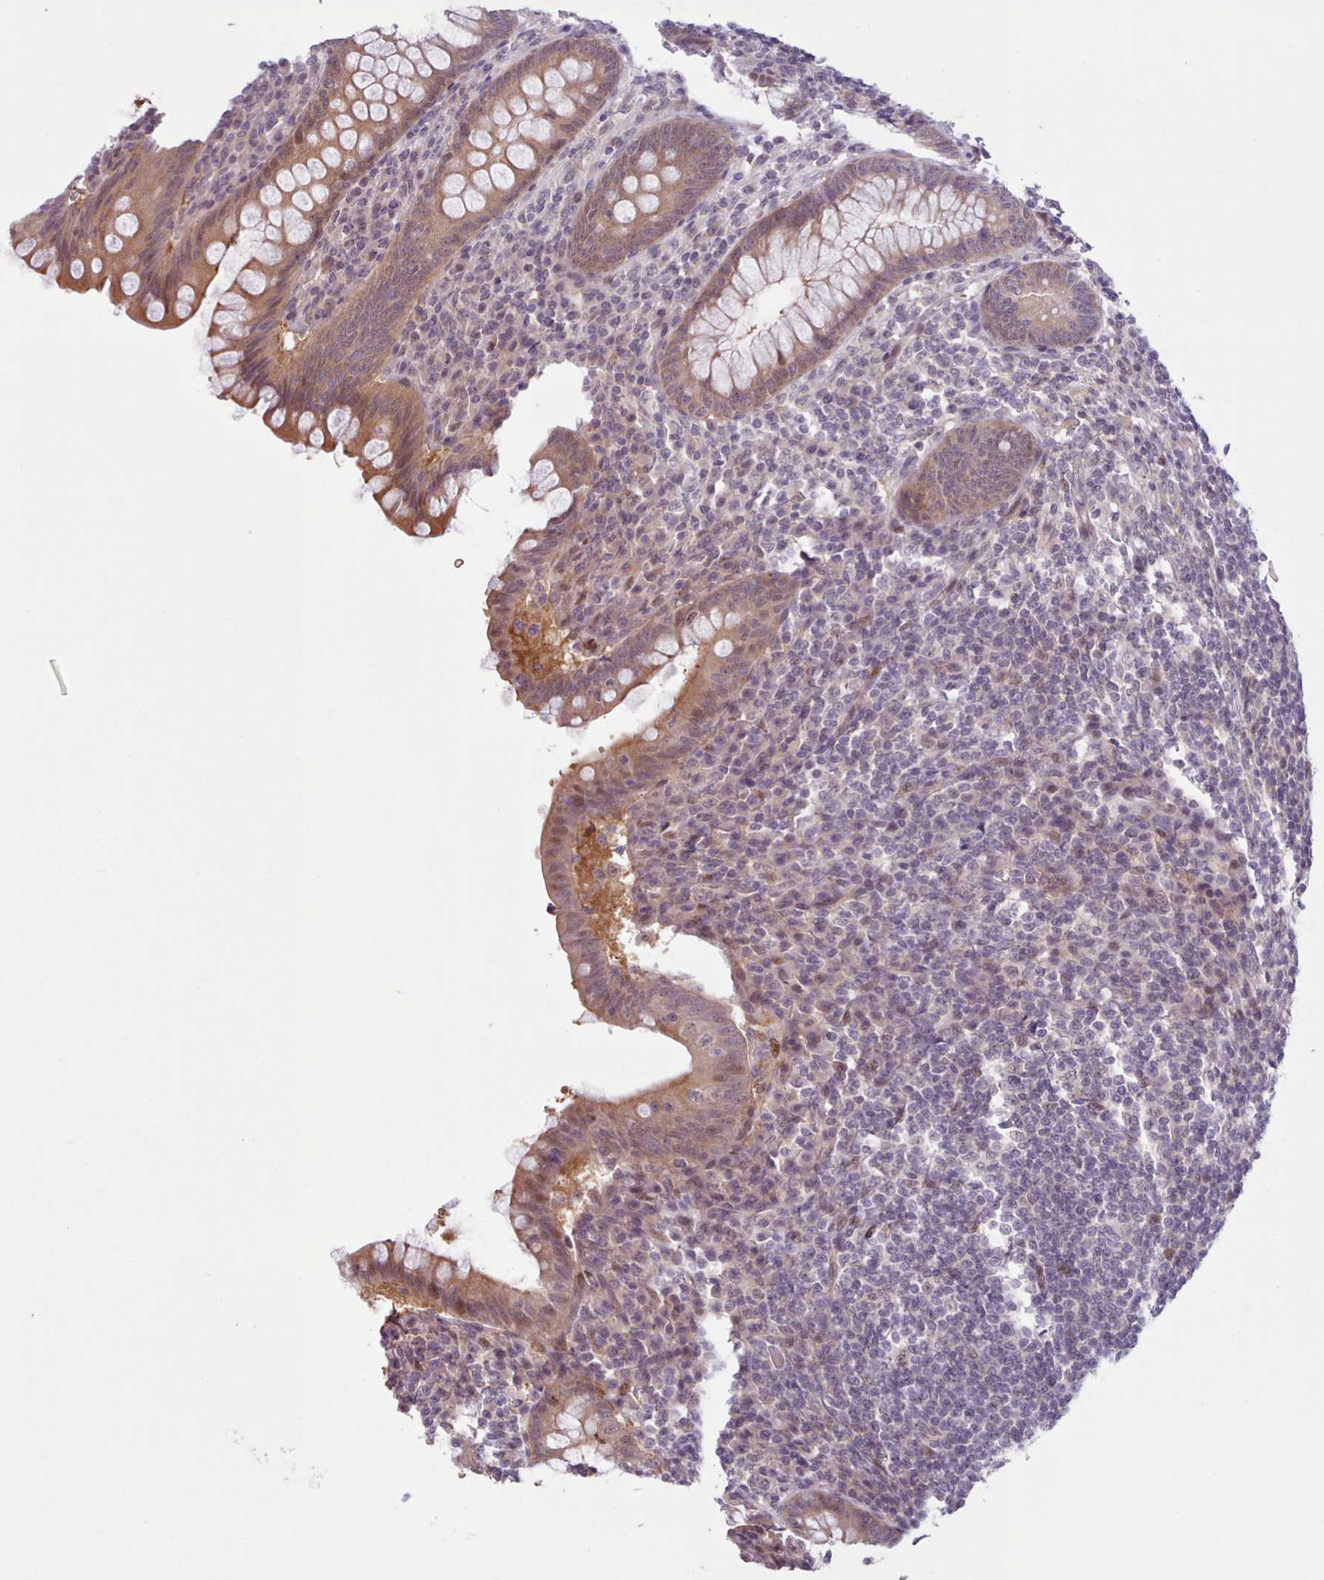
{"staining": {"intensity": "moderate", "quantity": ">75%", "location": "cytoplasmic/membranous,nuclear"}, "tissue": "appendix", "cell_type": "Glandular cells", "image_type": "normal", "snomed": [{"axis": "morphology", "description": "Normal tissue, NOS"}, {"axis": "topography", "description": "Appendix"}], "caption": "Glandular cells show medium levels of moderate cytoplasmic/membranous,nuclear staining in approximately >75% of cells in benign human appendix. The protein is shown in brown color, while the nuclei are stained blue.", "gene": "KBTBD6", "patient": {"sex": "female", "age": 33}}